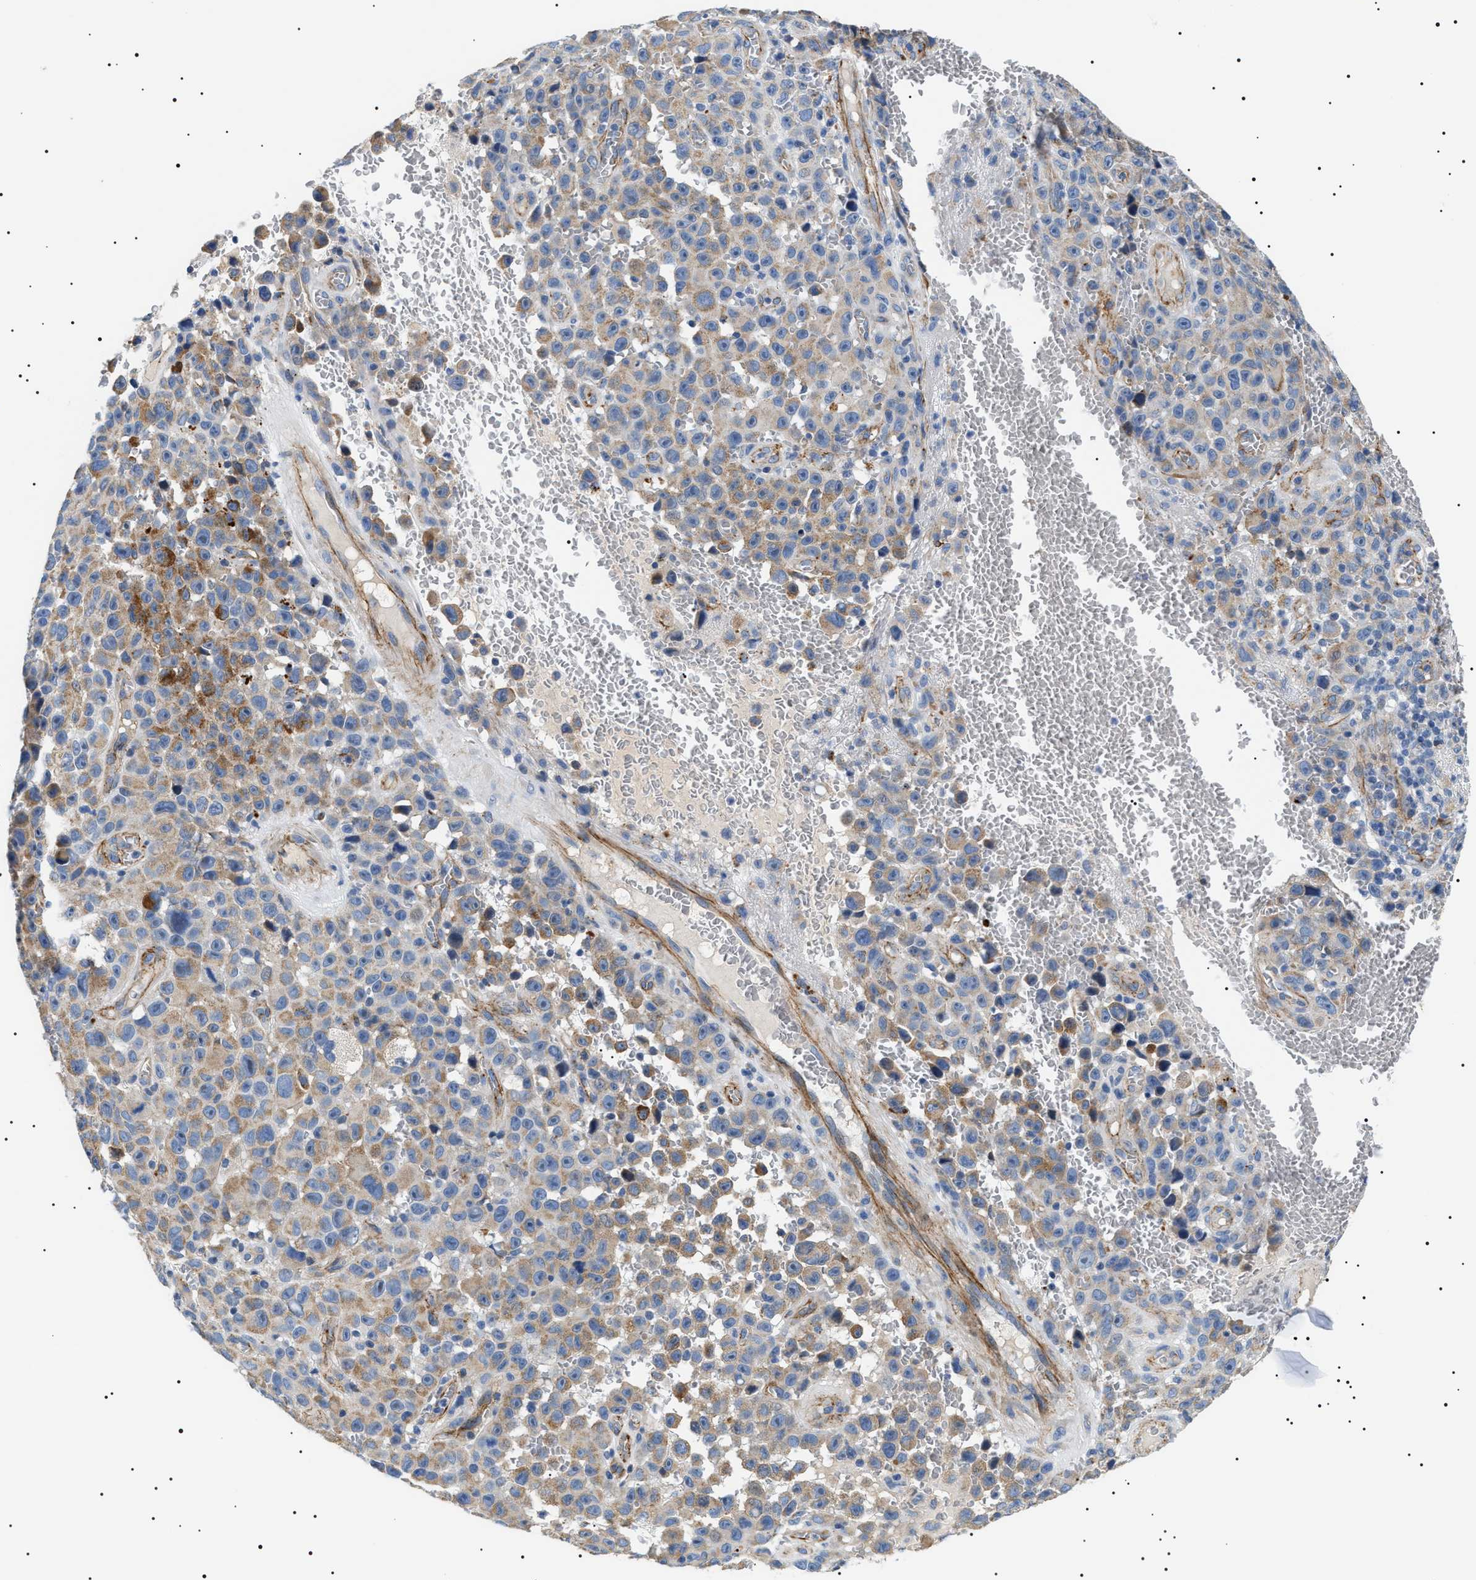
{"staining": {"intensity": "moderate", "quantity": "<25%", "location": "cytoplasmic/membranous"}, "tissue": "melanoma", "cell_type": "Tumor cells", "image_type": "cancer", "snomed": [{"axis": "morphology", "description": "Malignant melanoma, NOS"}, {"axis": "topography", "description": "Skin"}], "caption": "The photomicrograph reveals staining of melanoma, revealing moderate cytoplasmic/membranous protein positivity (brown color) within tumor cells. Nuclei are stained in blue.", "gene": "TMEM222", "patient": {"sex": "female", "age": 82}}